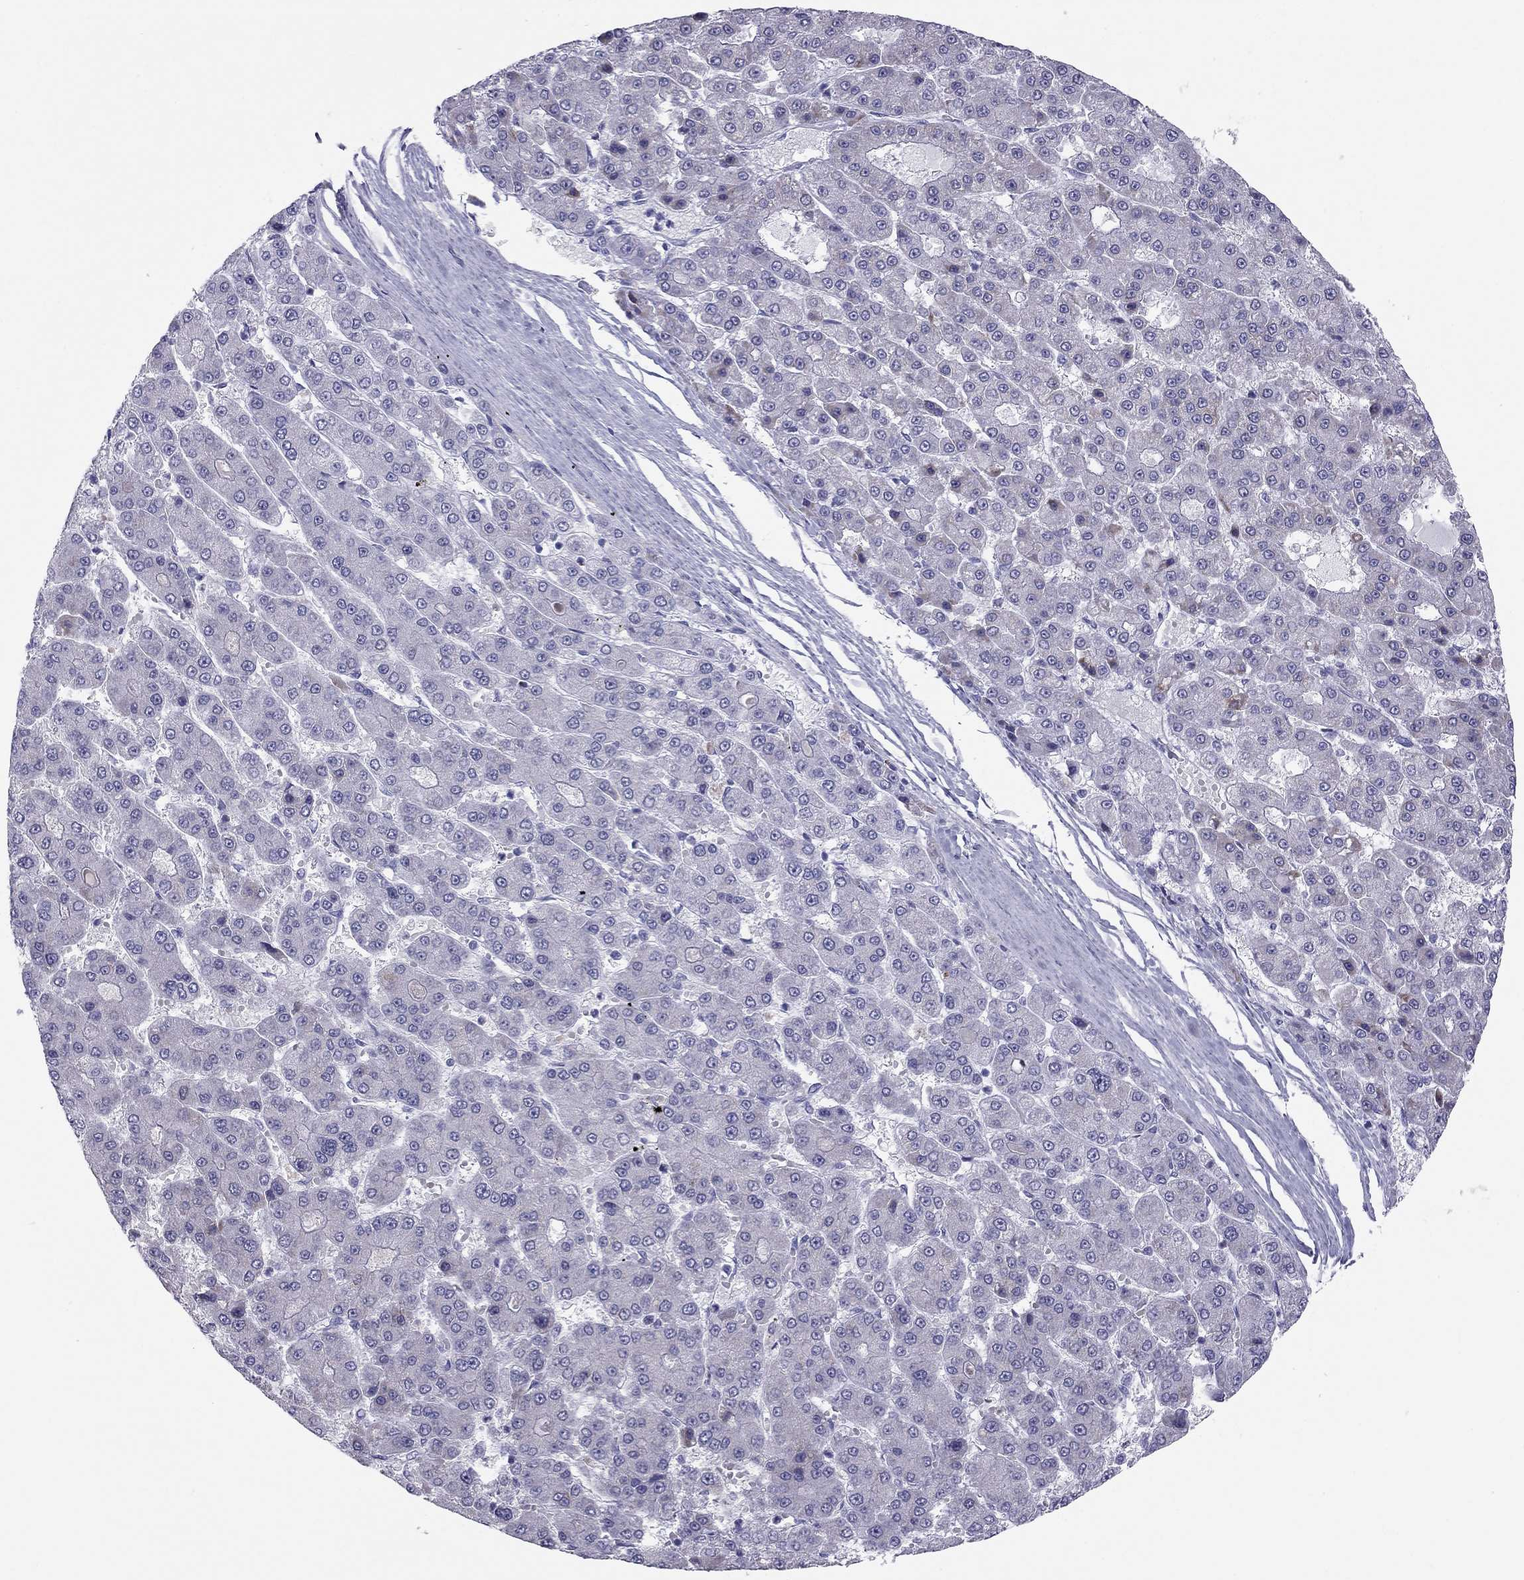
{"staining": {"intensity": "negative", "quantity": "none", "location": "none"}, "tissue": "liver cancer", "cell_type": "Tumor cells", "image_type": "cancer", "snomed": [{"axis": "morphology", "description": "Carcinoma, Hepatocellular, NOS"}, {"axis": "topography", "description": "Liver"}], "caption": "Tumor cells show no significant positivity in liver cancer.", "gene": "TRPM3", "patient": {"sex": "male", "age": 70}}